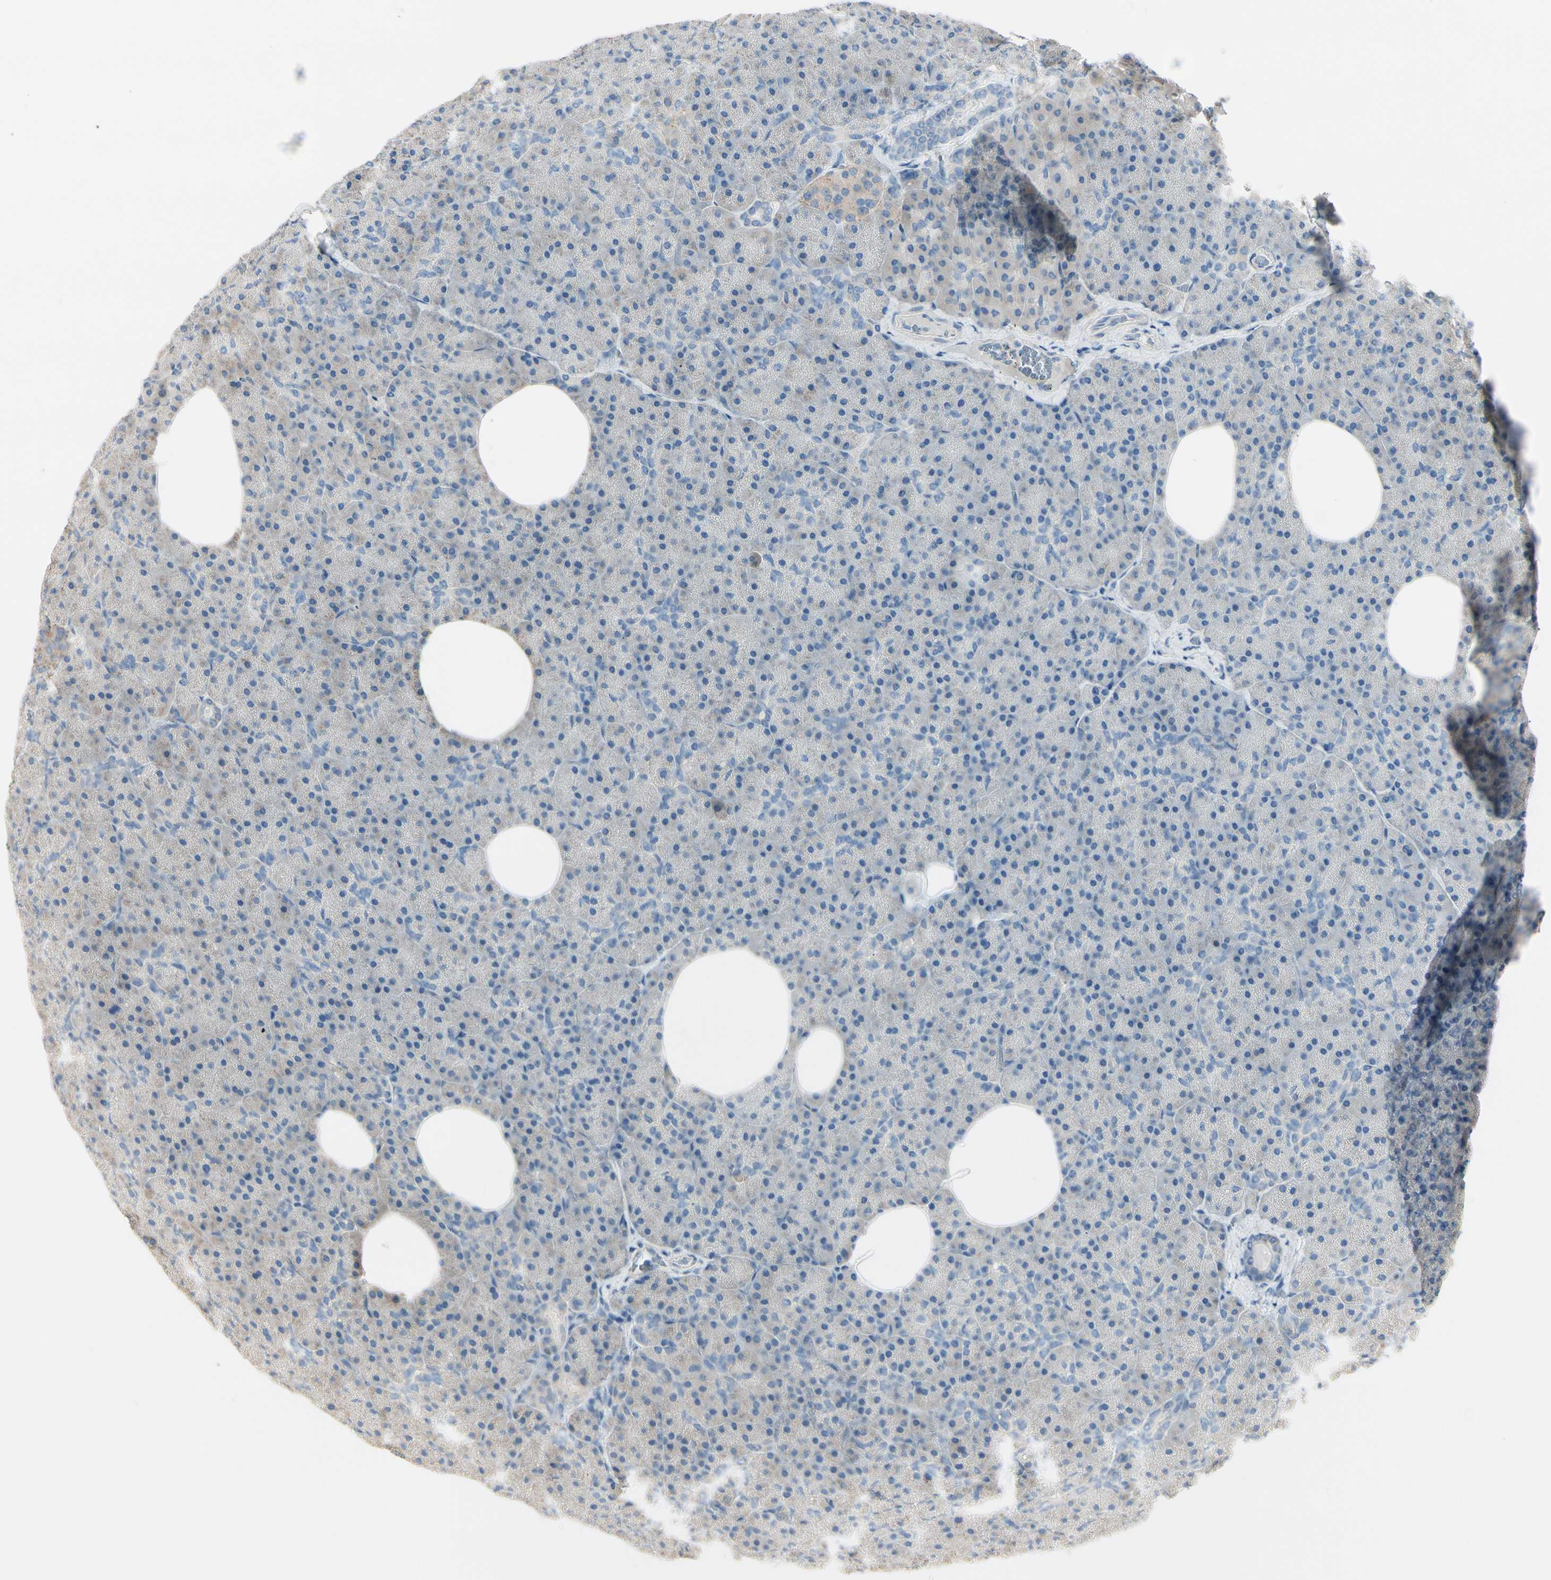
{"staining": {"intensity": "negative", "quantity": "none", "location": "none"}, "tissue": "pancreas", "cell_type": "Exocrine glandular cells", "image_type": "normal", "snomed": [{"axis": "morphology", "description": "Normal tissue, NOS"}, {"axis": "topography", "description": "Pancreas"}], "caption": "Unremarkable pancreas was stained to show a protein in brown. There is no significant positivity in exocrine glandular cells. (DAB IHC visualized using brightfield microscopy, high magnification).", "gene": "EPHA3", "patient": {"sex": "female", "age": 35}}